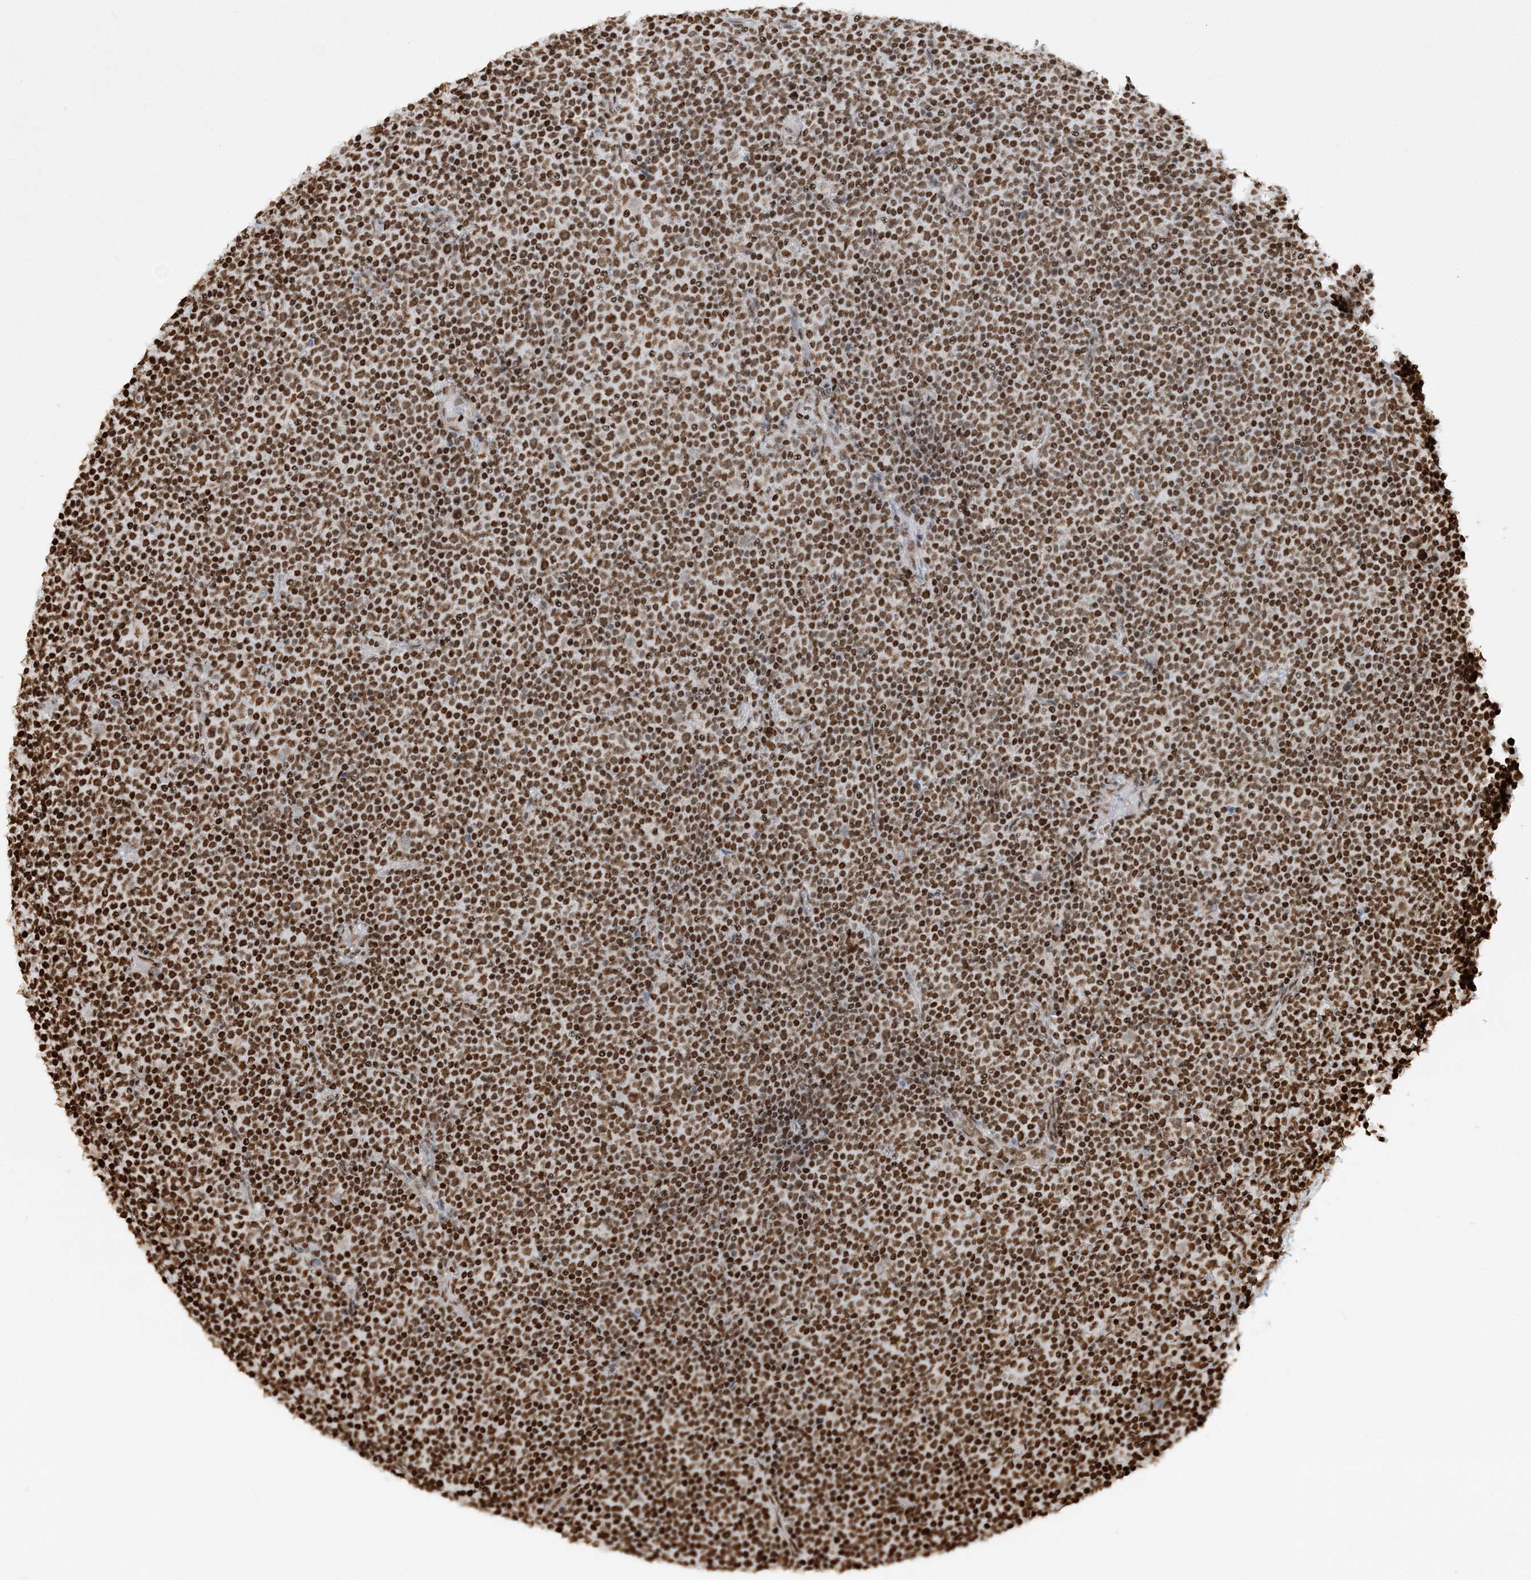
{"staining": {"intensity": "strong", "quantity": ">75%", "location": "nuclear"}, "tissue": "lymphoma", "cell_type": "Tumor cells", "image_type": "cancer", "snomed": [{"axis": "morphology", "description": "Malignant lymphoma, non-Hodgkin's type, Low grade"}, {"axis": "topography", "description": "Lymph node"}], "caption": "Low-grade malignant lymphoma, non-Hodgkin's type was stained to show a protein in brown. There is high levels of strong nuclear positivity in about >75% of tumor cells.", "gene": "DELE1", "patient": {"sex": "female", "age": 67}}